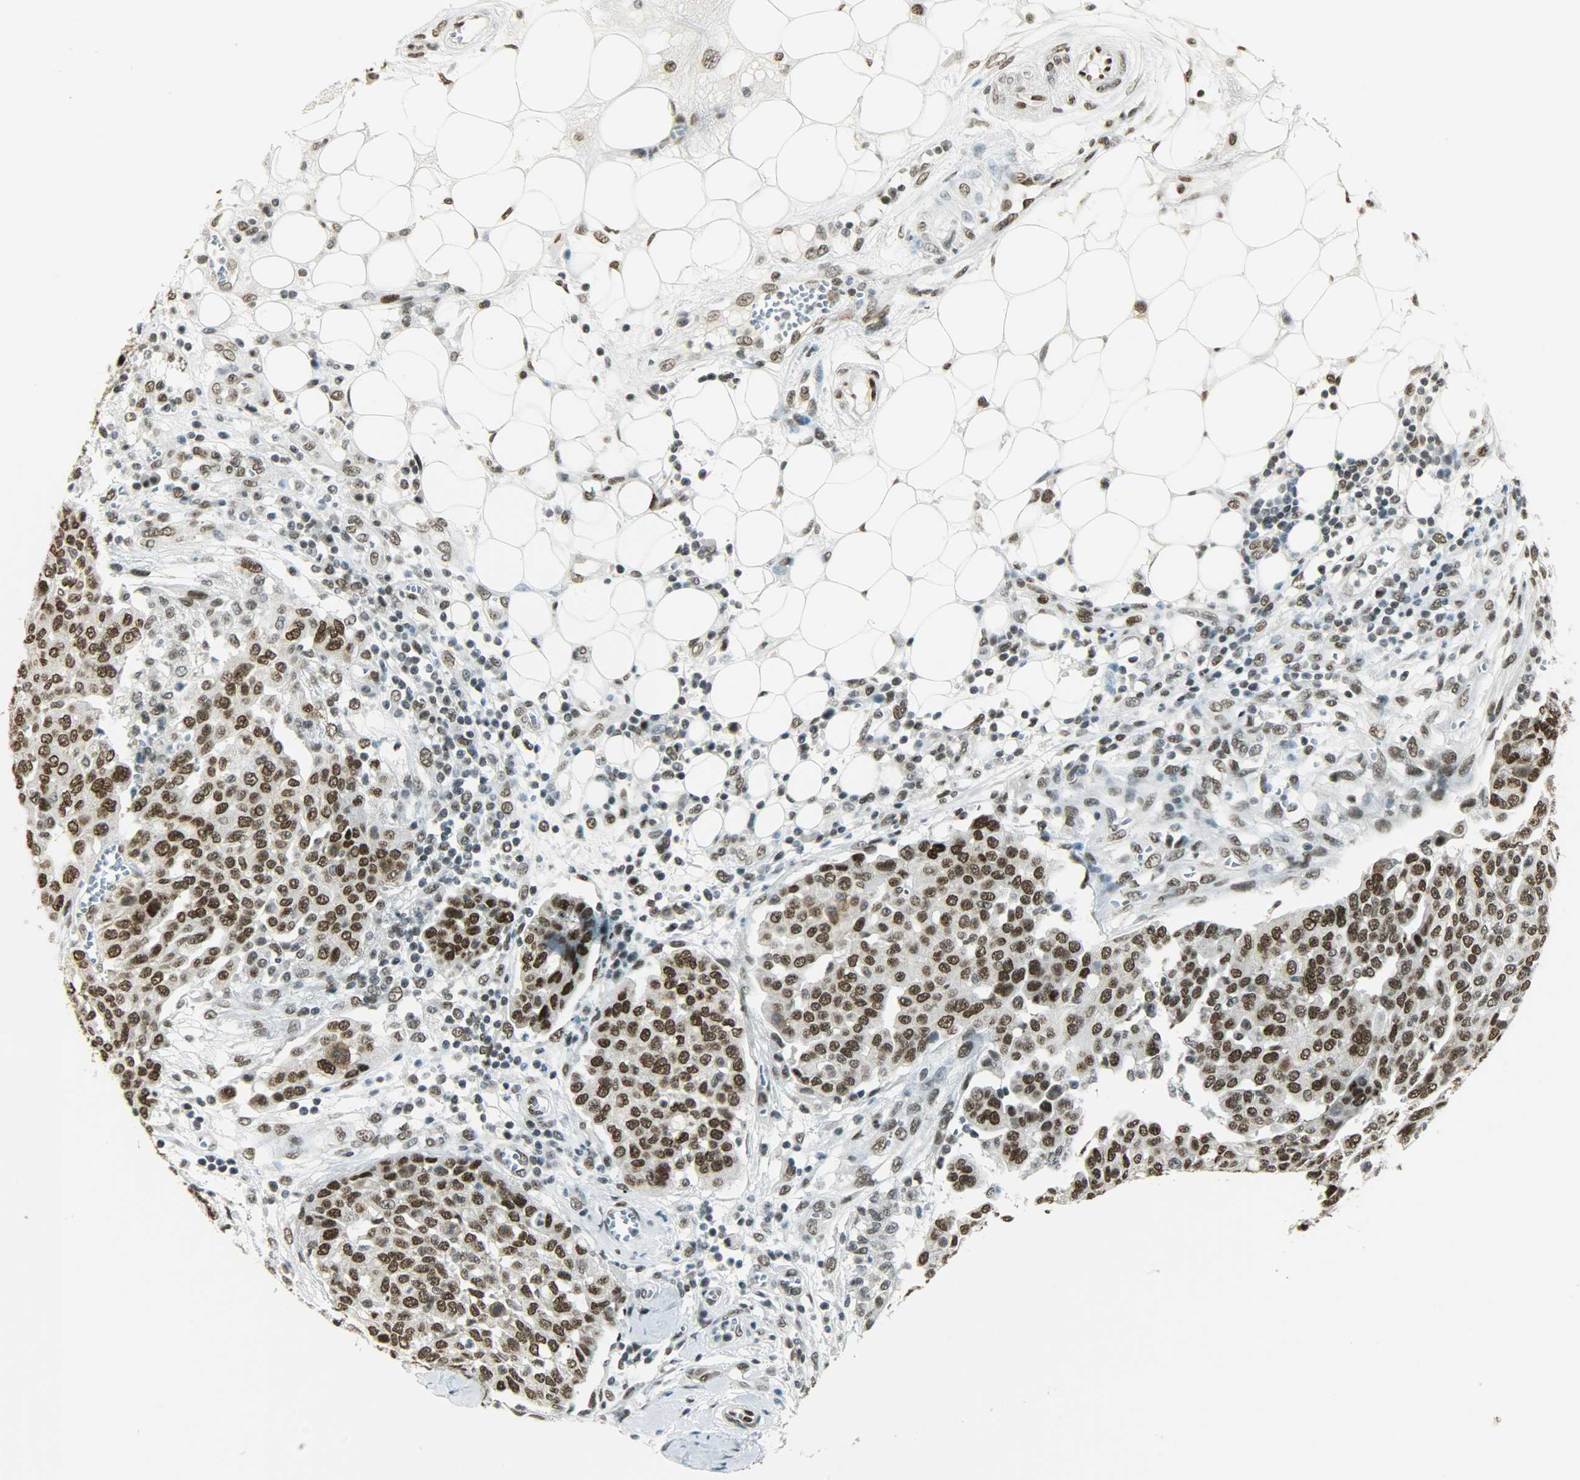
{"staining": {"intensity": "strong", "quantity": ">75%", "location": "nuclear"}, "tissue": "ovarian cancer", "cell_type": "Tumor cells", "image_type": "cancer", "snomed": [{"axis": "morphology", "description": "Cystadenocarcinoma, serous, NOS"}, {"axis": "topography", "description": "Soft tissue"}, {"axis": "topography", "description": "Ovary"}], "caption": "Protein staining reveals strong nuclear expression in about >75% of tumor cells in ovarian cancer (serous cystadenocarcinoma).", "gene": "MYEF2", "patient": {"sex": "female", "age": 57}}